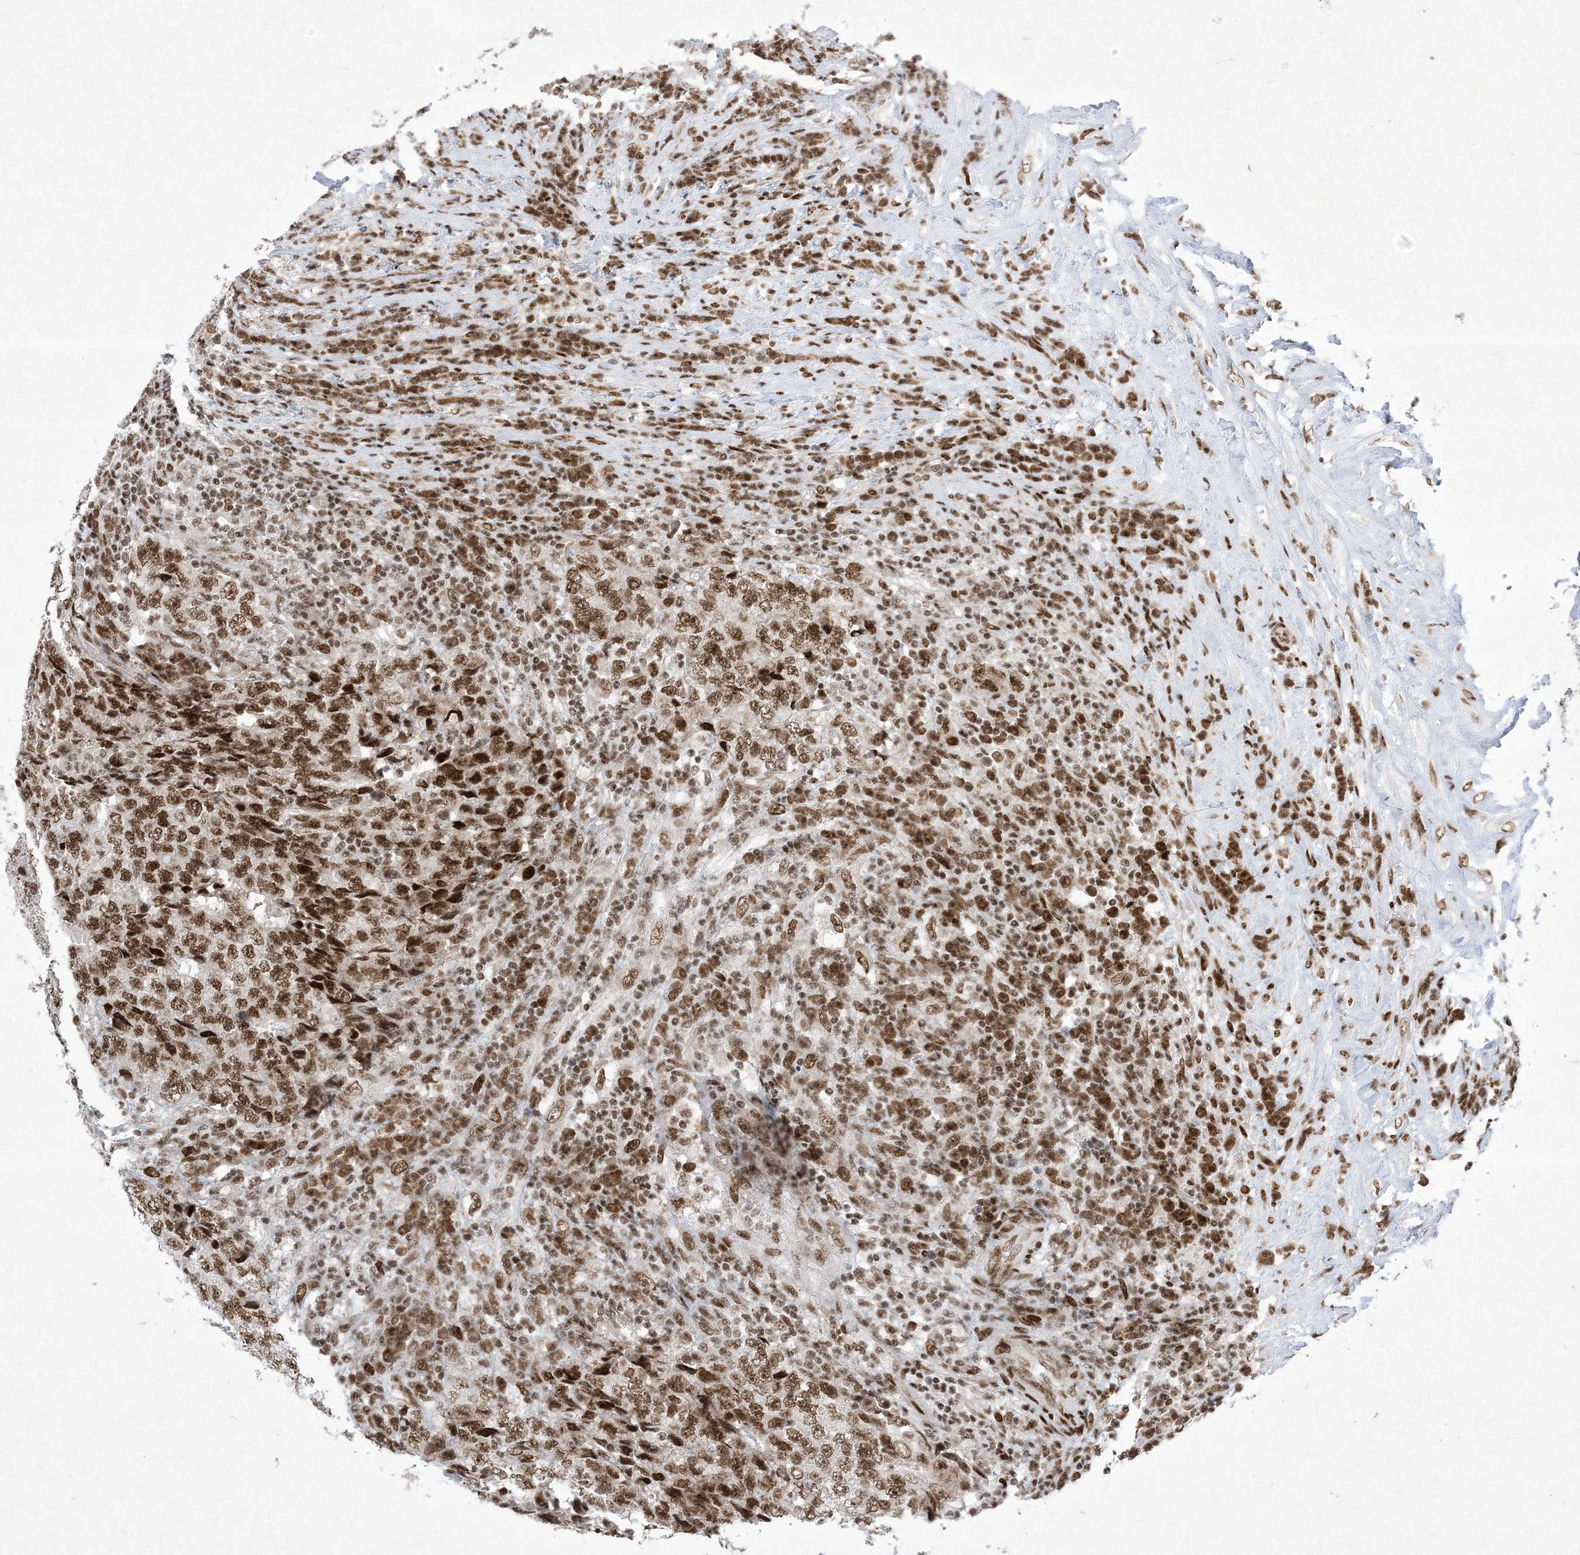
{"staining": {"intensity": "strong", "quantity": ">75%", "location": "nuclear"}, "tissue": "testis cancer", "cell_type": "Tumor cells", "image_type": "cancer", "snomed": [{"axis": "morphology", "description": "Necrosis, NOS"}, {"axis": "morphology", "description": "Carcinoma, Embryonal, NOS"}, {"axis": "topography", "description": "Testis"}], "caption": "Protein staining displays strong nuclear staining in approximately >75% of tumor cells in testis embryonal carcinoma. (DAB IHC, brown staining for protein, blue staining for nuclei).", "gene": "PKNOX2", "patient": {"sex": "male", "age": 19}}